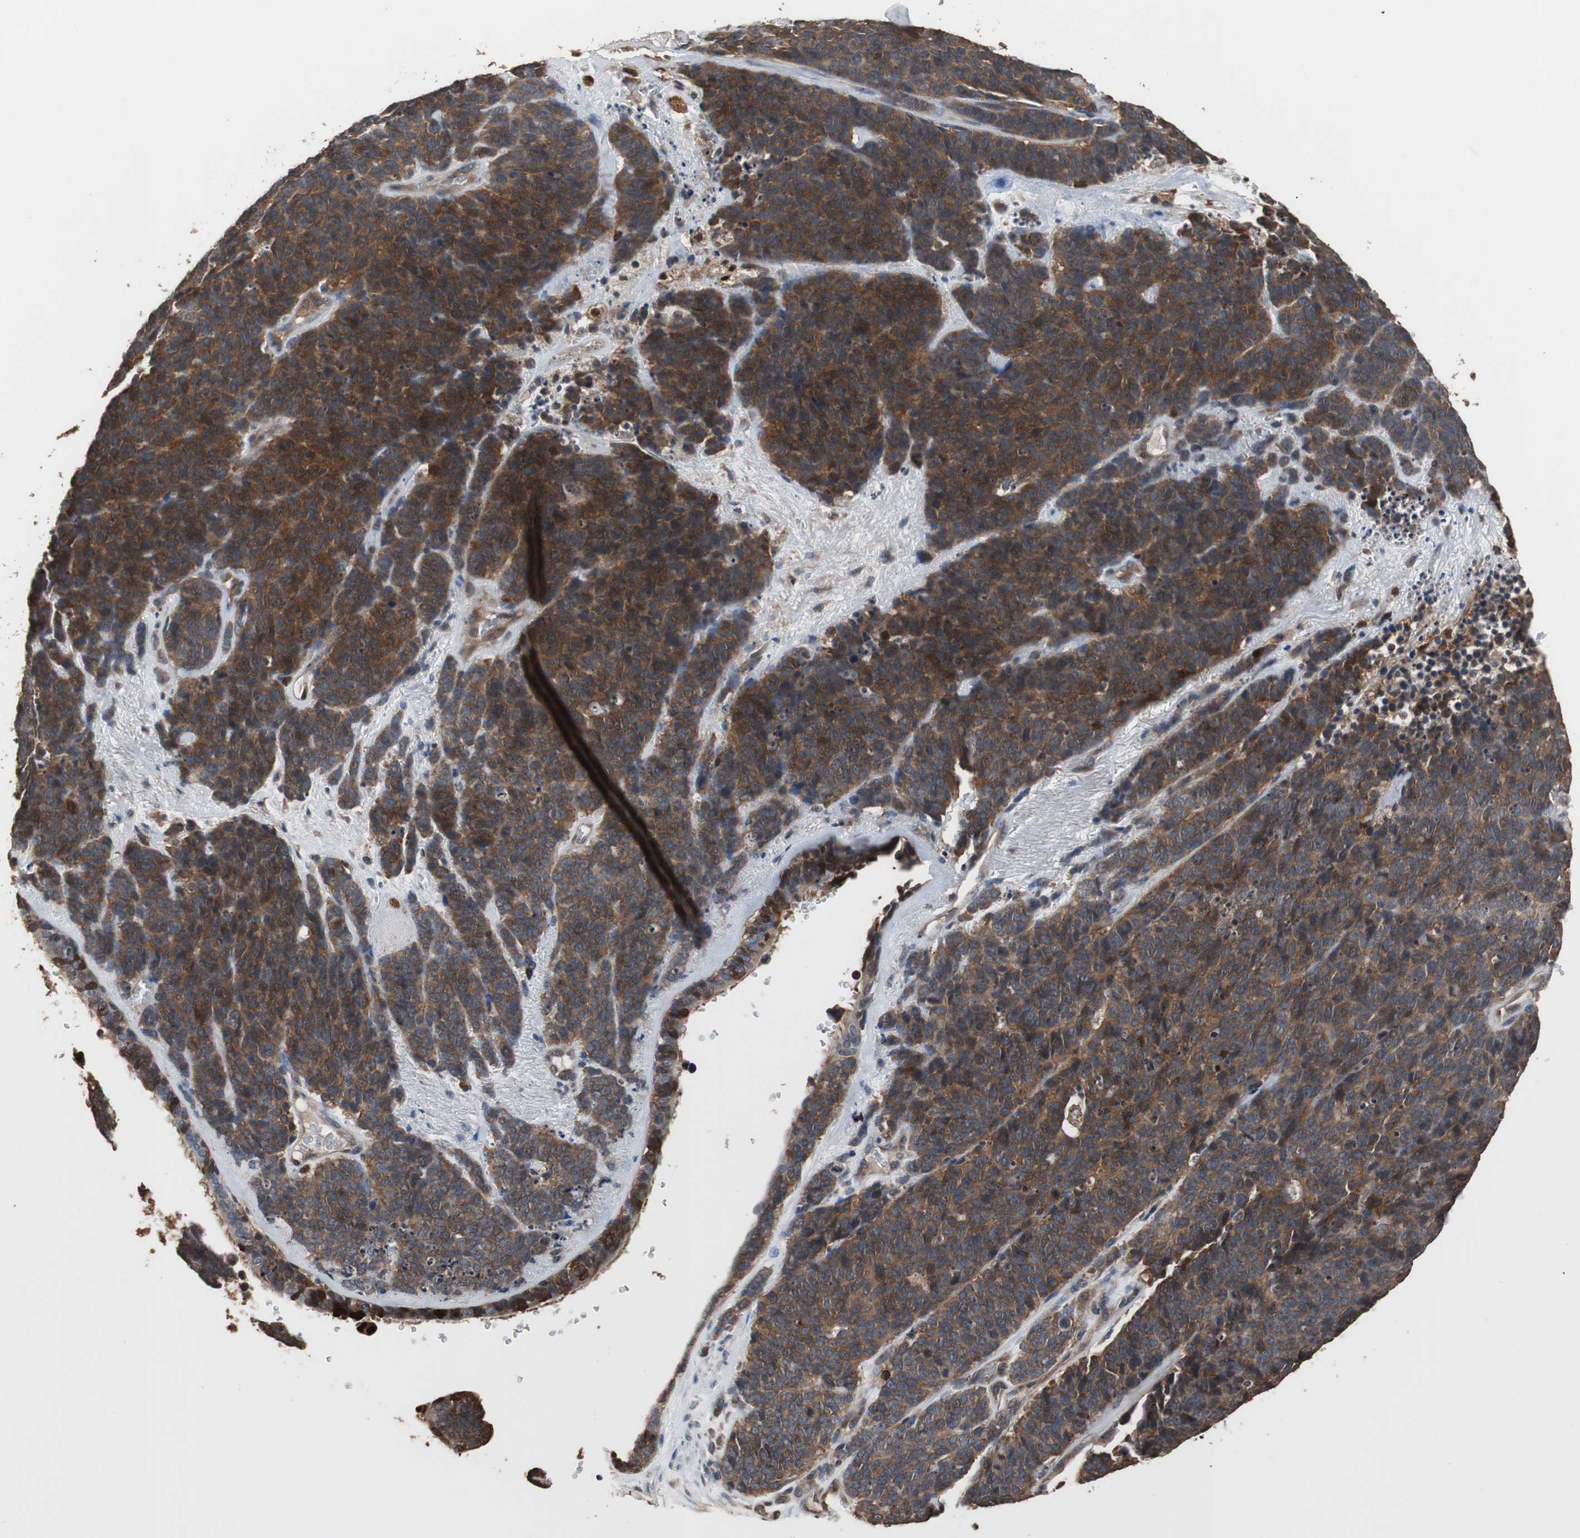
{"staining": {"intensity": "moderate", "quantity": ">75%", "location": "cytoplasmic/membranous"}, "tissue": "lung cancer", "cell_type": "Tumor cells", "image_type": "cancer", "snomed": [{"axis": "morphology", "description": "Neoplasm, malignant, NOS"}, {"axis": "topography", "description": "Lung"}], "caption": "Immunohistochemistry of human malignant neoplasm (lung) displays medium levels of moderate cytoplasmic/membranous expression in approximately >75% of tumor cells.", "gene": "NDRG1", "patient": {"sex": "female", "age": 58}}